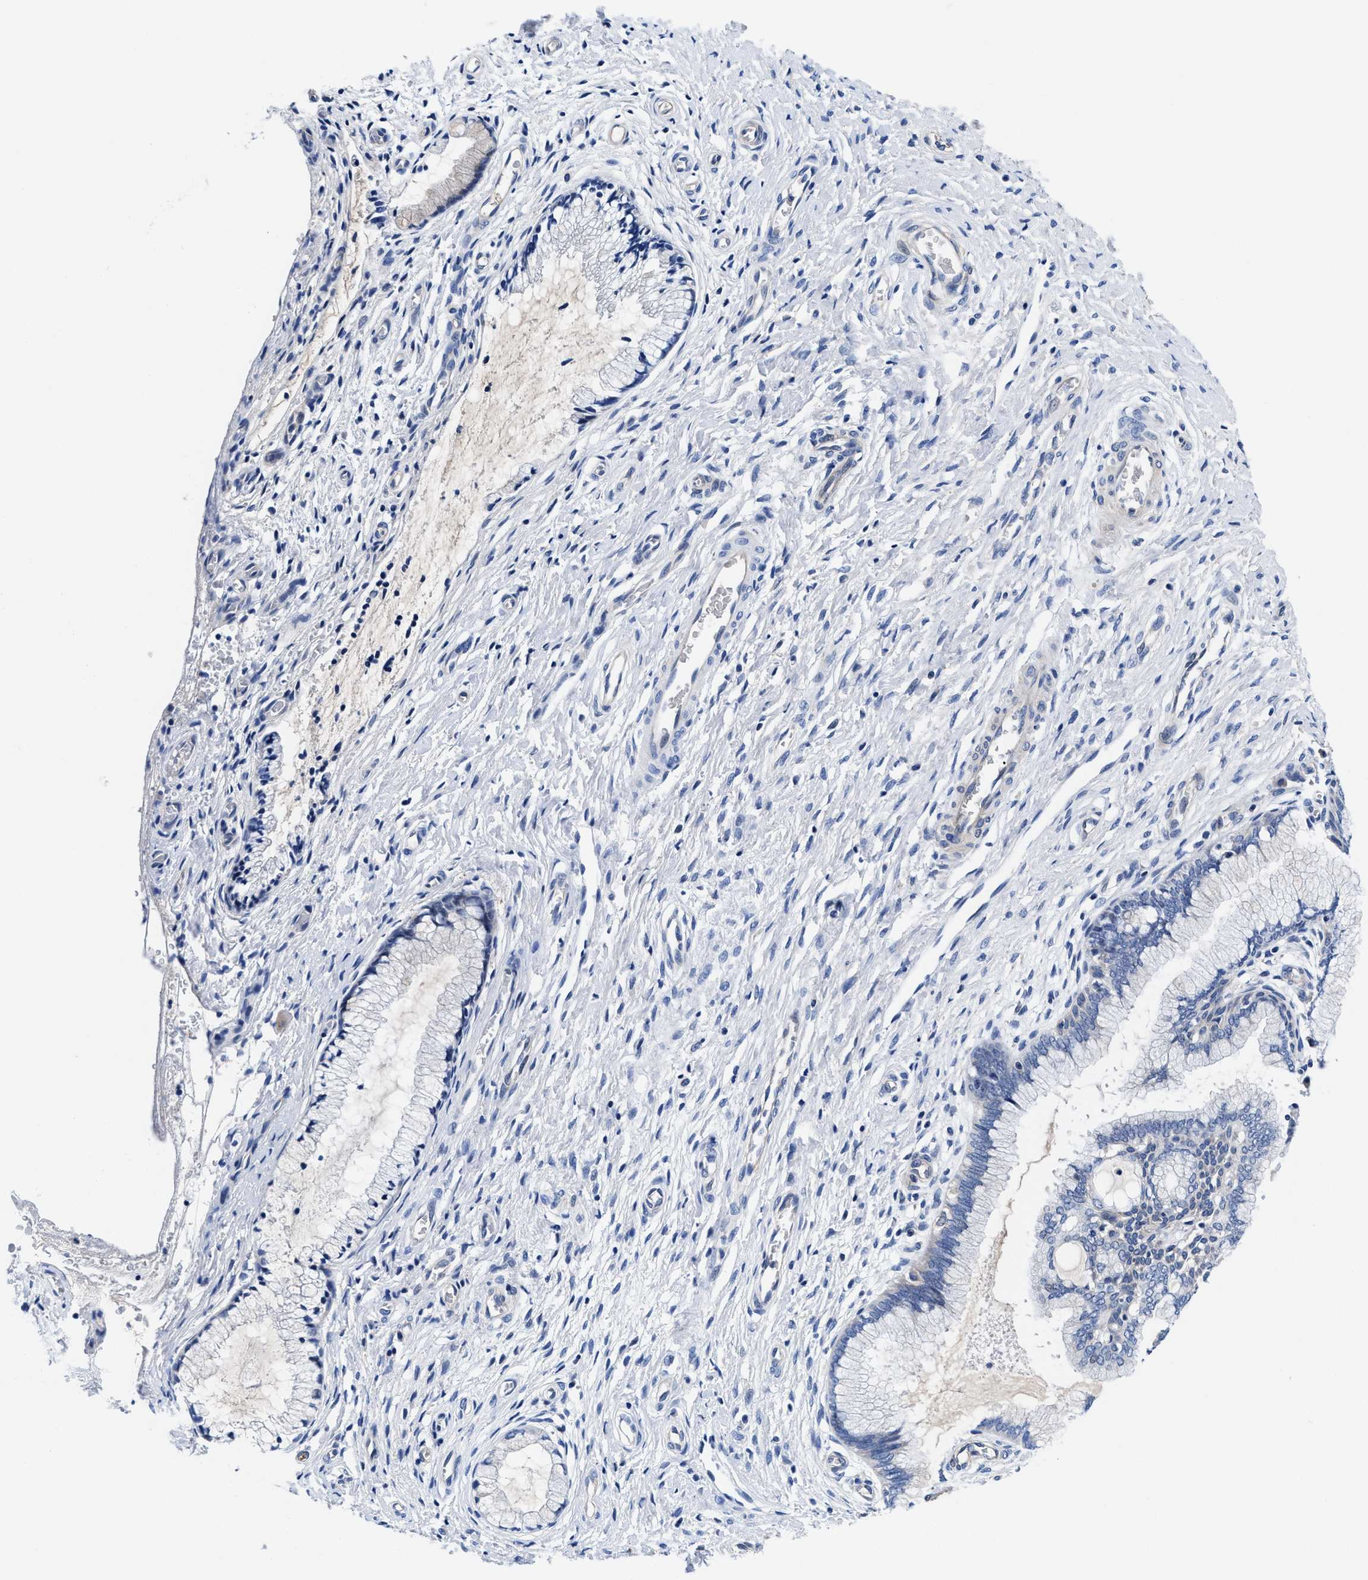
{"staining": {"intensity": "negative", "quantity": "none", "location": "none"}, "tissue": "cervix", "cell_type": "Glandular cells", "image_type": "normal", "snomed": [{"axis": "morphology", "description": "Normal tissue, NOS"}, {"axis": "topography", "description": "Cervix"}], "caption": "This photomicrograph is of normal cervix stained with immunohistochemistry to label a protein in brown with the nuclei are counter-stained blue. There is no staining in glandular cells.", "gene": "DHRS13", "patient": {"sex": "female", "age": 55}}